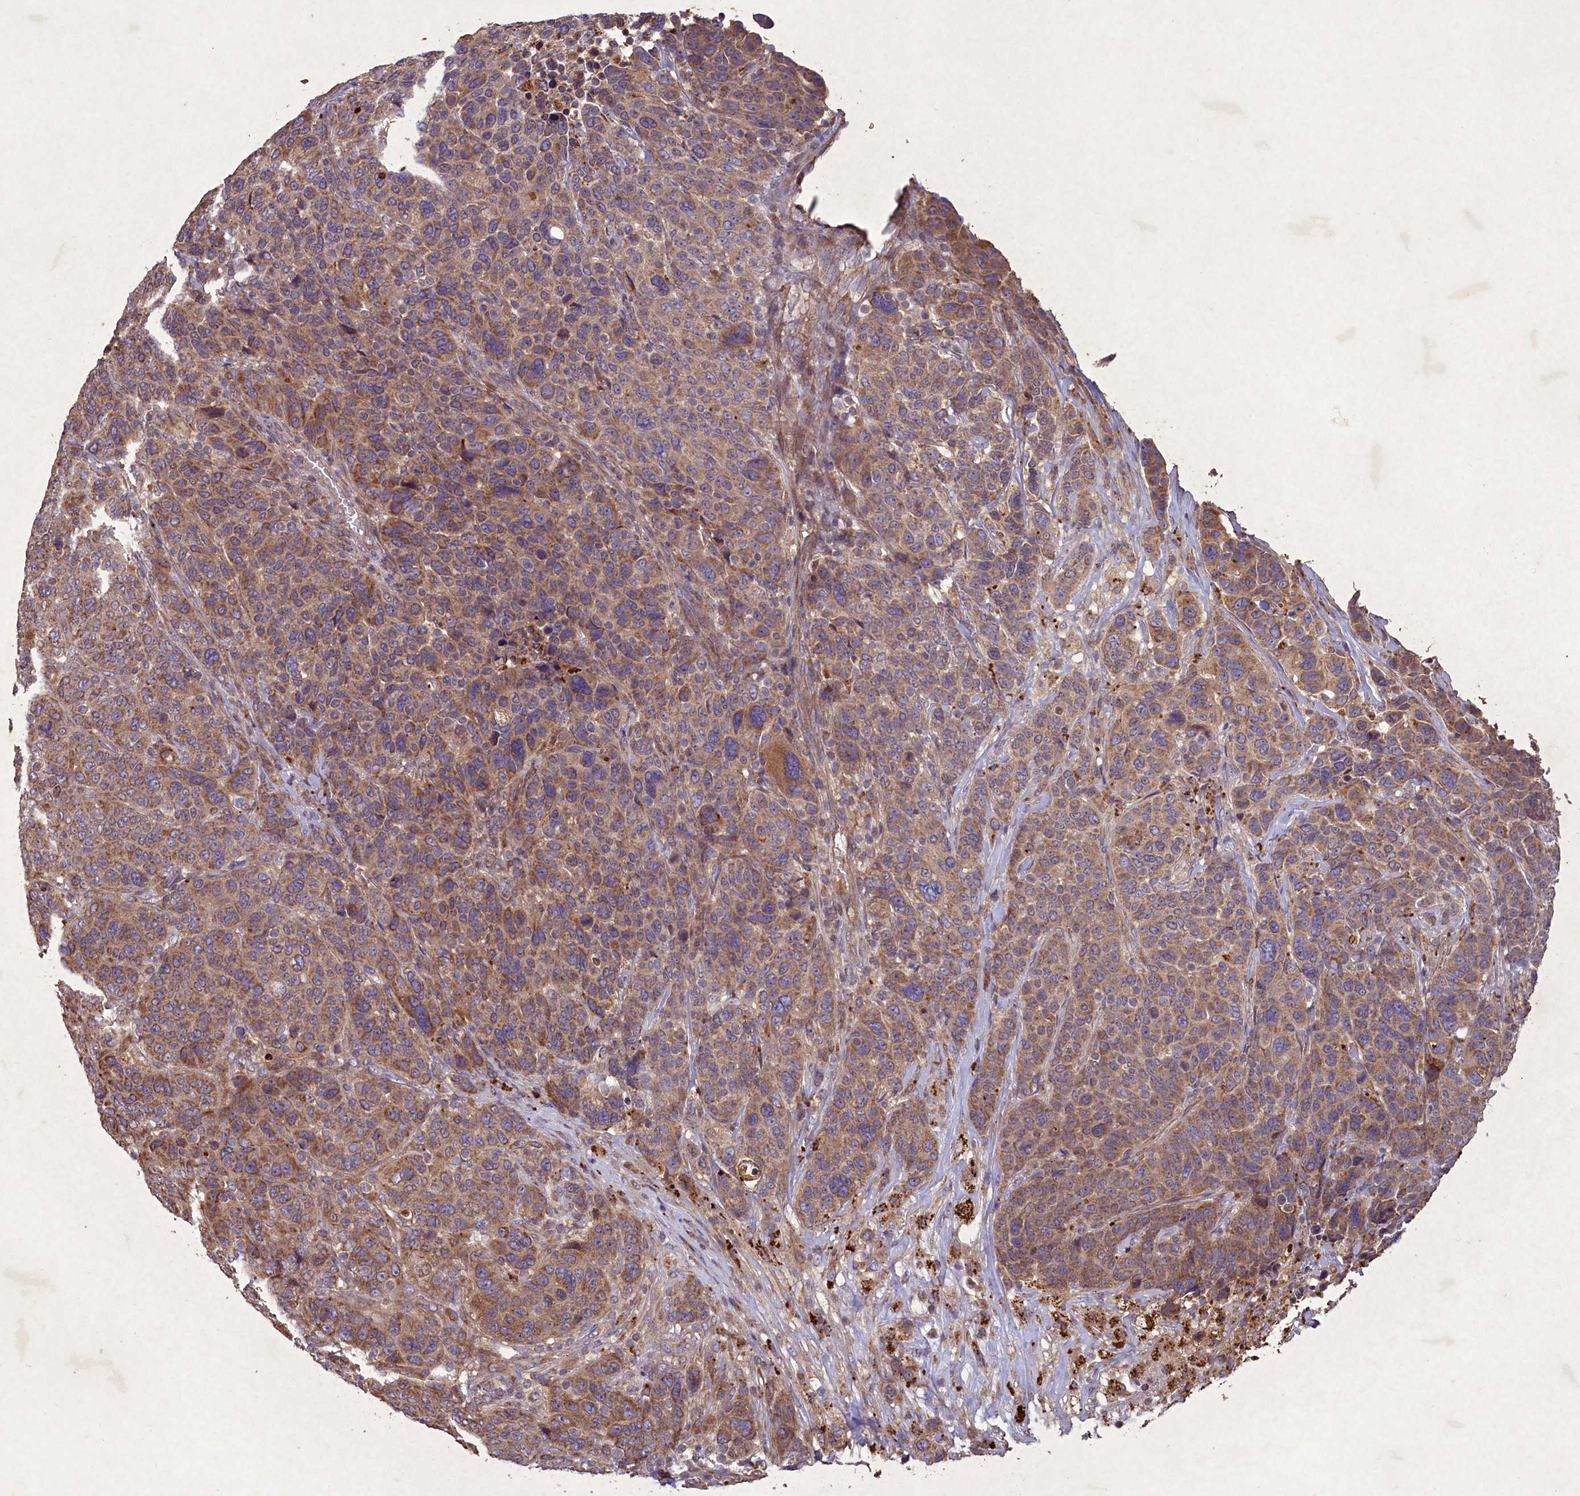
{"staining": {"intensity": "moderate", "quantity": ">75%", "location": "cytoplasmic/membranous"}, "tissue": "breast cancer", "cell_type": "Tumor cells", "image_type": "cancer", "snomed": [{"axis": "morphology", "description": "Duct carcinoma"}, {"axis": "topography", "description": "Breast"}], "caption": "Protein staining demonstrates moderate cytoplasmic/membranous positivity in approximately >75% of tumor cells in breast cancer (infiltrating ductal carcinoma). (DAB (3,3'-diaminobenzidine) = brown stain, brightfield microscopy at high magnification).", "gene": "CIAO2B", "patient": {"sex": "female", "age": 37}}